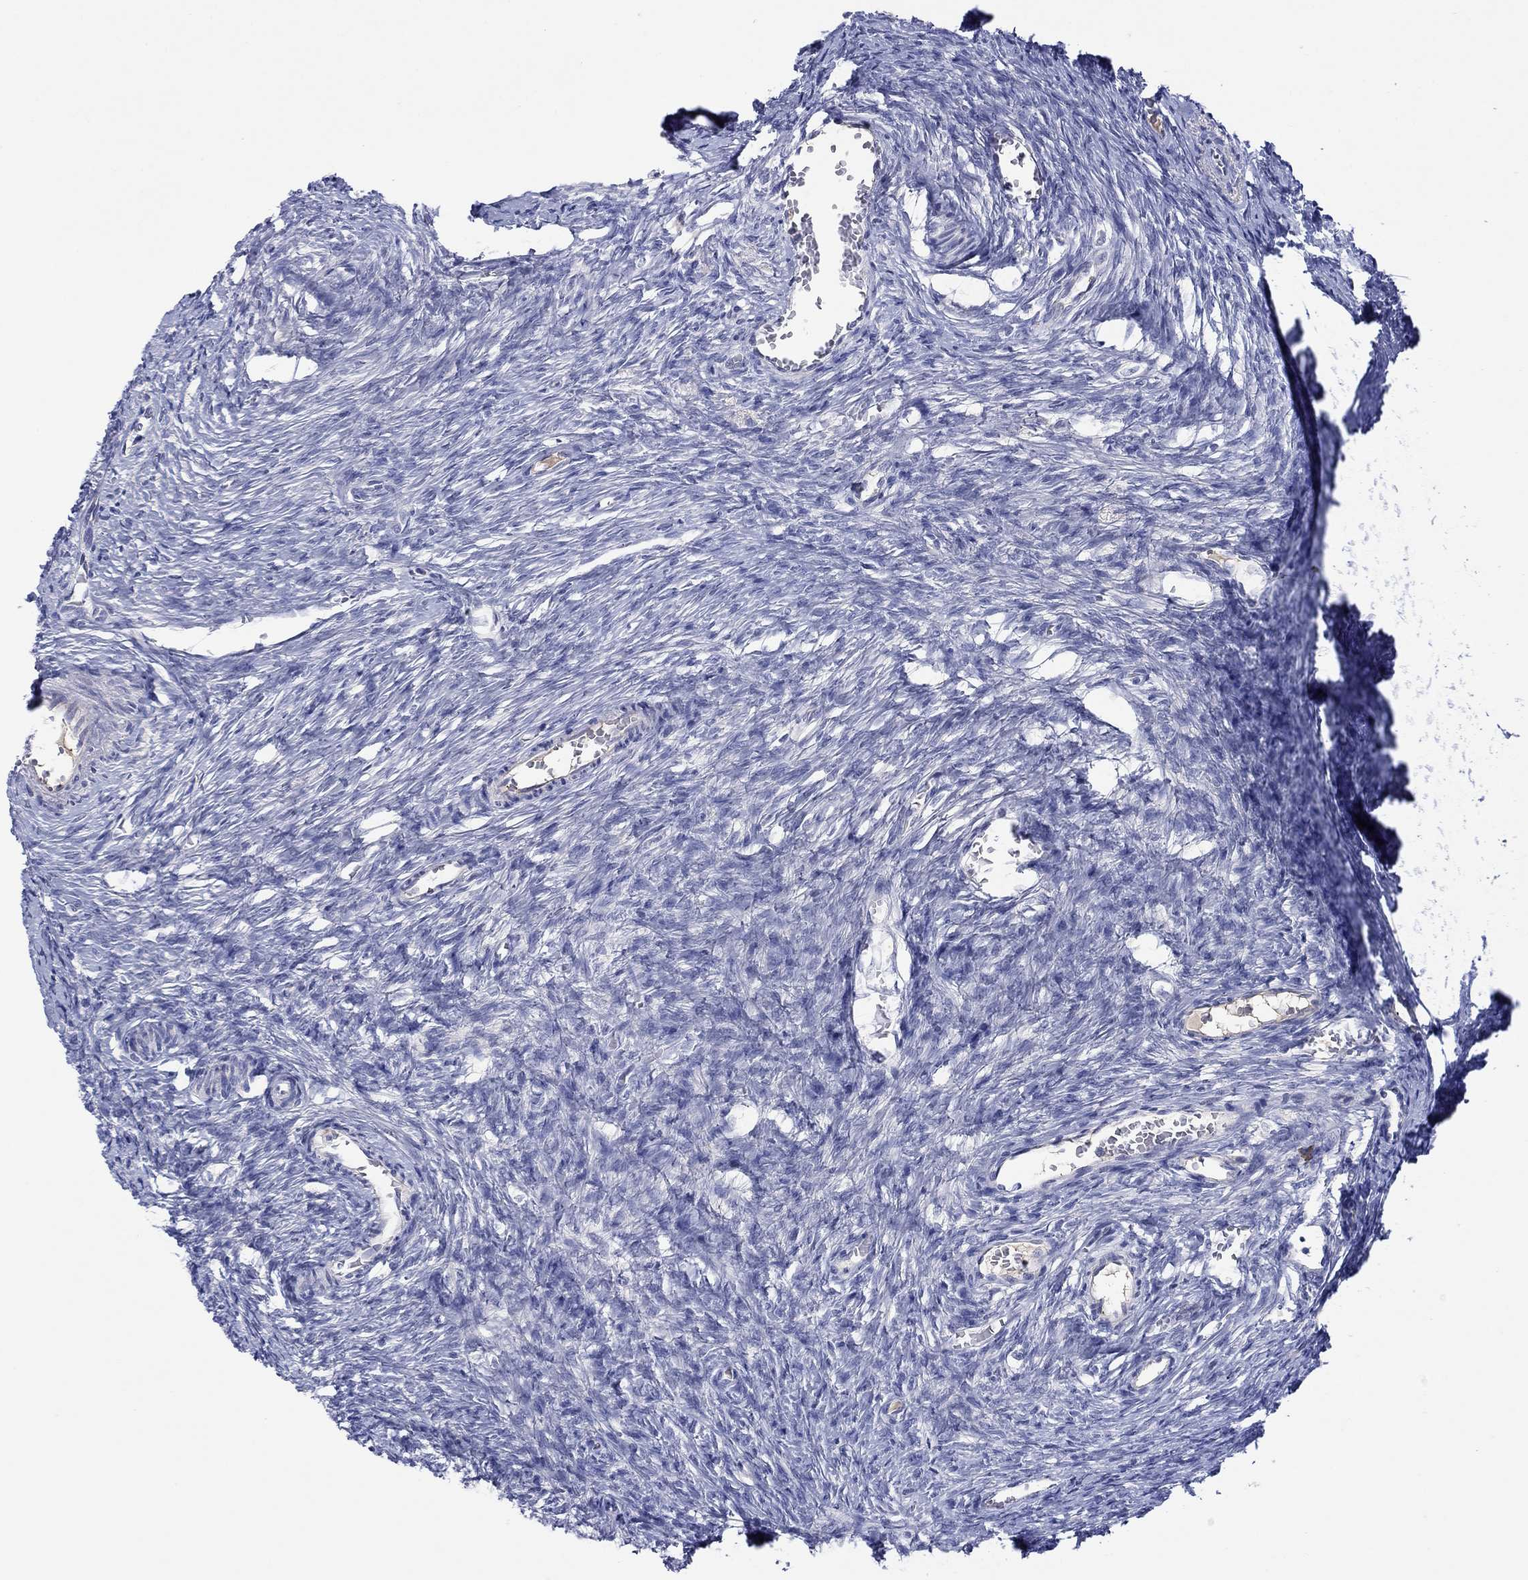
{"staining": {"intensity": "strong", "quantity": "<25%", "location": "cytoplasmic/membranous"}, "tissue": "ovary", "cell_type": "Follicle cells", "image_type": "normal", "snomed": [{"axis": "morphology", "description": "Normal tissue, NOS"}, {"axis": "topography", "description": "Ovary"}], "caption": "Protein staining shows strong cytoplasmic/membranous expression in approximately <25% of follicle cells in normal ovary. (Stains: DAB in brown, nuclei in blue, Microscopy: brightfield microscopy at high magnification).", "gene": "PLCL2", "patient": {"sex": "female", "age": 39}}